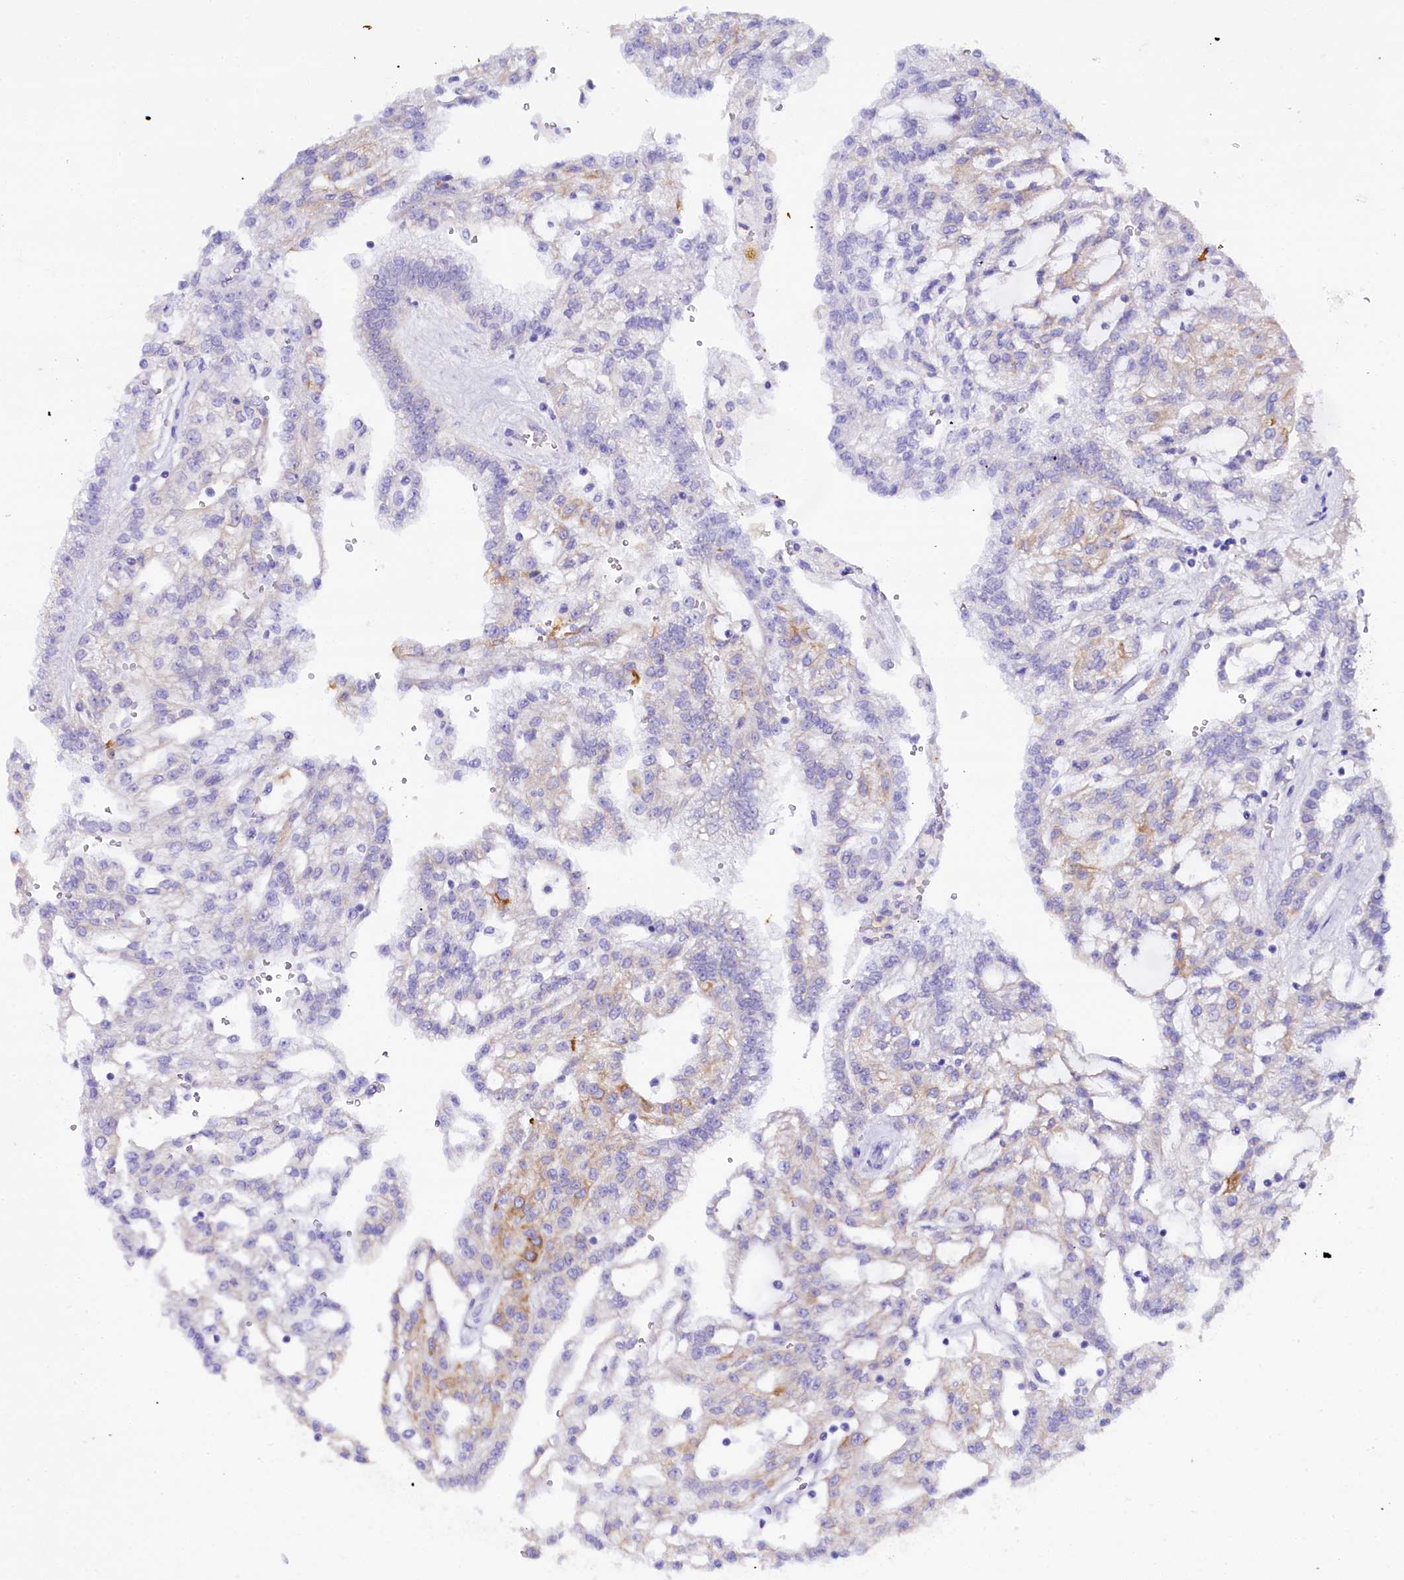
{"staining": {"intensity": "moderate", "quantity": "<25%", "location": "cytoplasmic/membranous"}, "tissue": "renal cancer", "cell_type": "Tumor cells", "image_type": "cancer", "snomed": [{"axis": "morphology", "description": "Adenocarcinoma, NOS"}, {"axis": "topography", "description": "Kidney"}], "caption": "A micrograph of human renal cancer stained for a protein exhibits moderate cytoplasmic/membranous brown staining in tumor cells.", "gene": "FAAP20", "patient": {"sex": "male", "age": 63}}